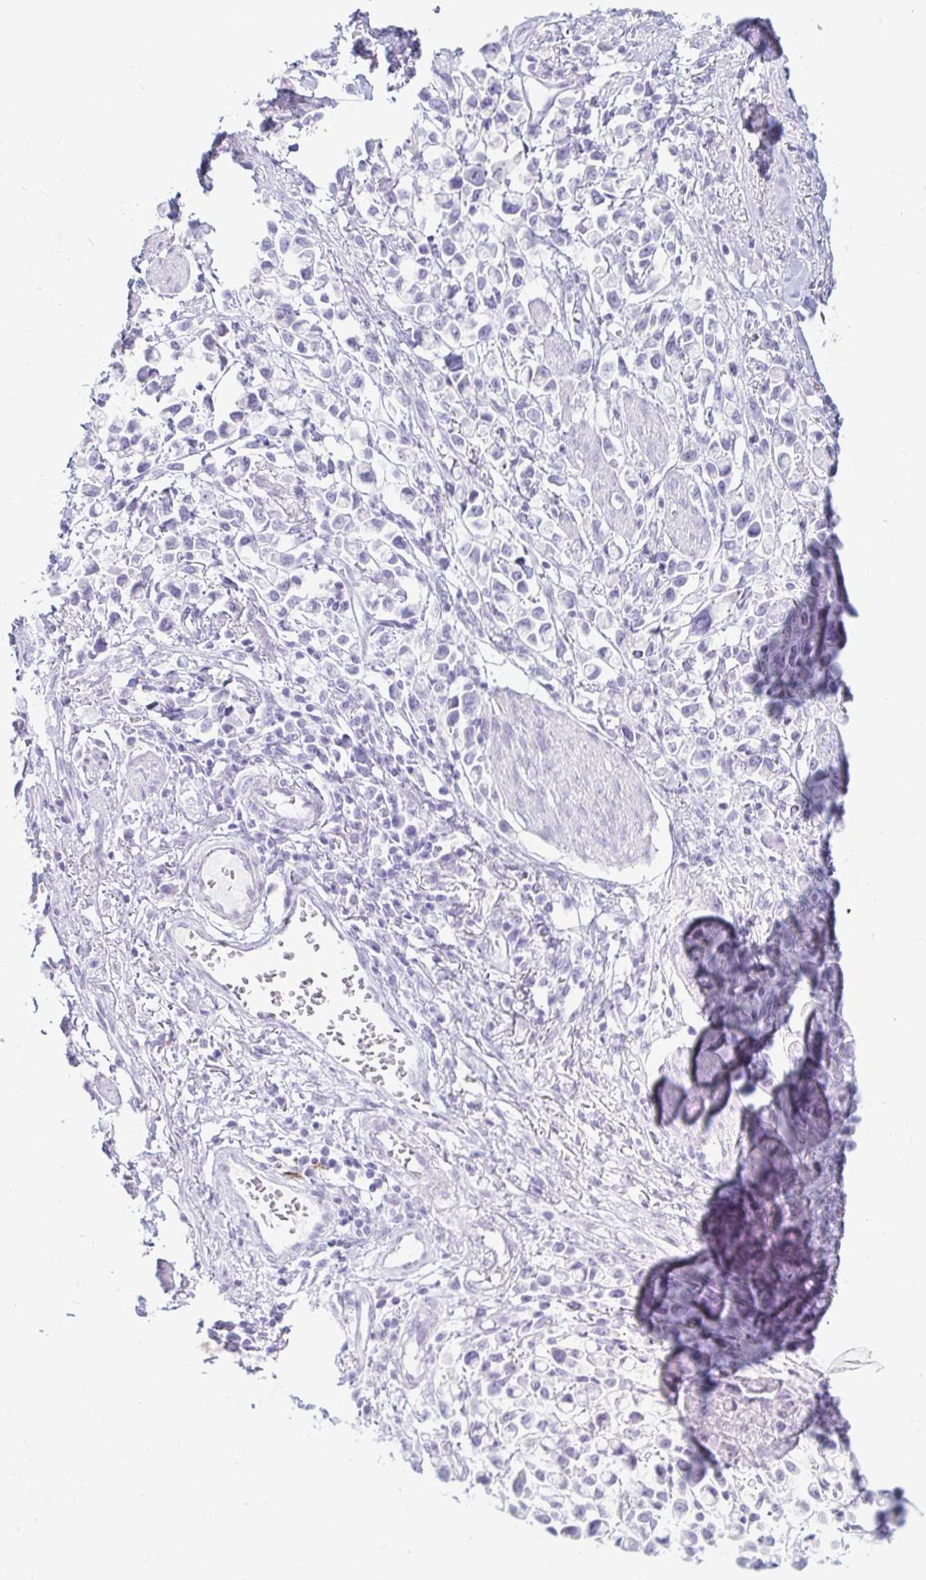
{"staining": {"intensity": "negative", "quantity": "none", "location": "none"}, "tissue": "stomach cancer", "cell_type": "Tumor cells", "image_type": "cancer", "snomed": [{"axis": "morphology", "description": "Adenocarcinoma, NOS"}, {"axis": "topography", "description": "Stomach"}], "caption": "This is an immunohistochemistry image of stomach cancer. There is no expression in tumor cells.", "gene": "ERICH6", "patient": {"sex": "female", "age": 81}}